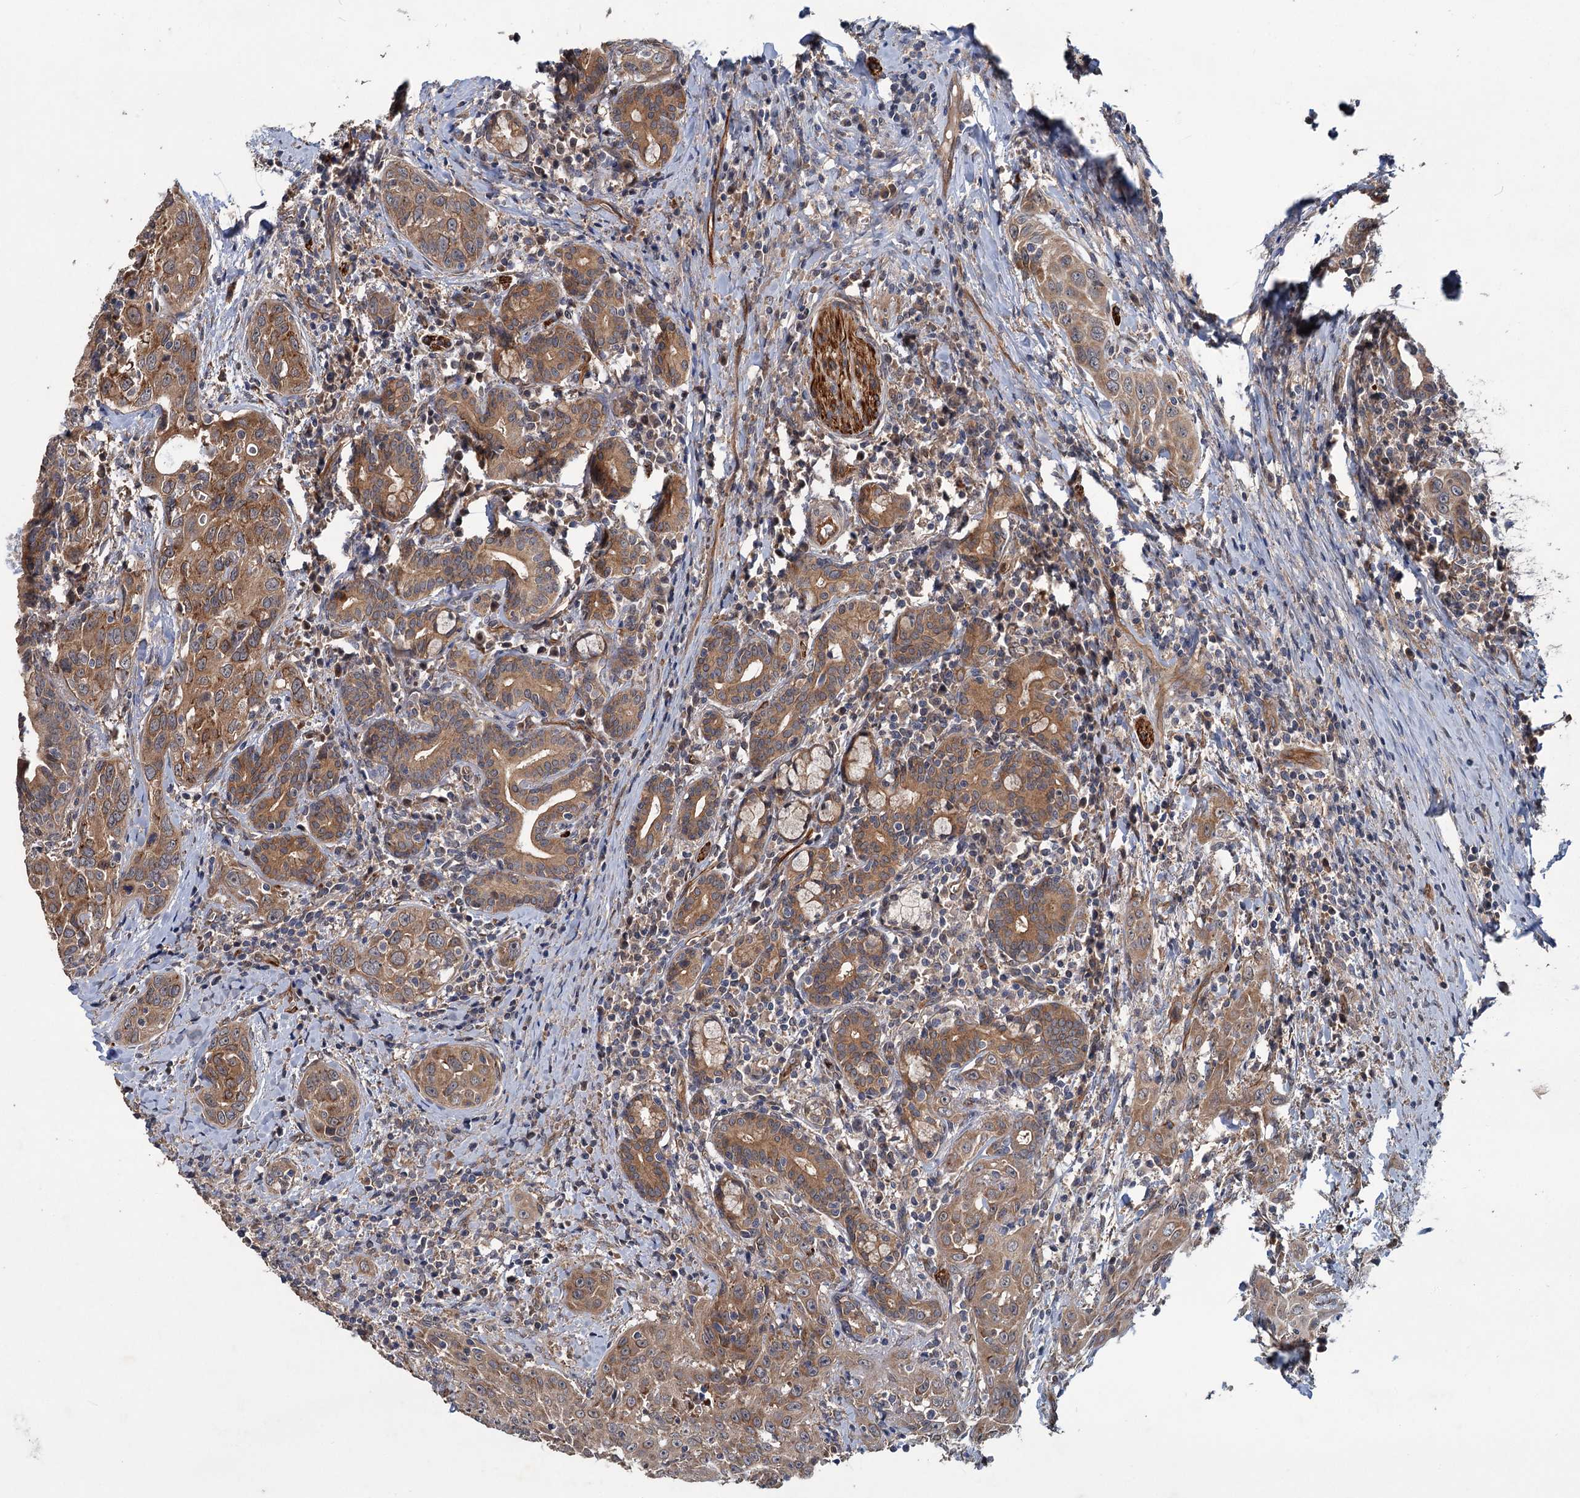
{"staining": {"intensity": "moderate", "quantity": ">75%", "location": "cytoplasmic/membranous"}, "tissue": "head and neck cancer", "cell_type": "Tumor cells", "image_type": "cancer", "snomed": [{"axis": "morphology", "description": "Squamous cell carcinoma, NOS"}, {"axis": "topography", "description": "Oral tissue"}, {"axis": "topography", "description": "Head-Neck"}], "caption": "This histopathology image shows immunohistochemistry staining of human head and neck cancer (squamous cell carcinoma), with medium moderate cytoplasmic/membranous staining in approximately >75% of tumor cells.", "gene": "PKN2", "patient": {"sex": "female", "age": 50}}